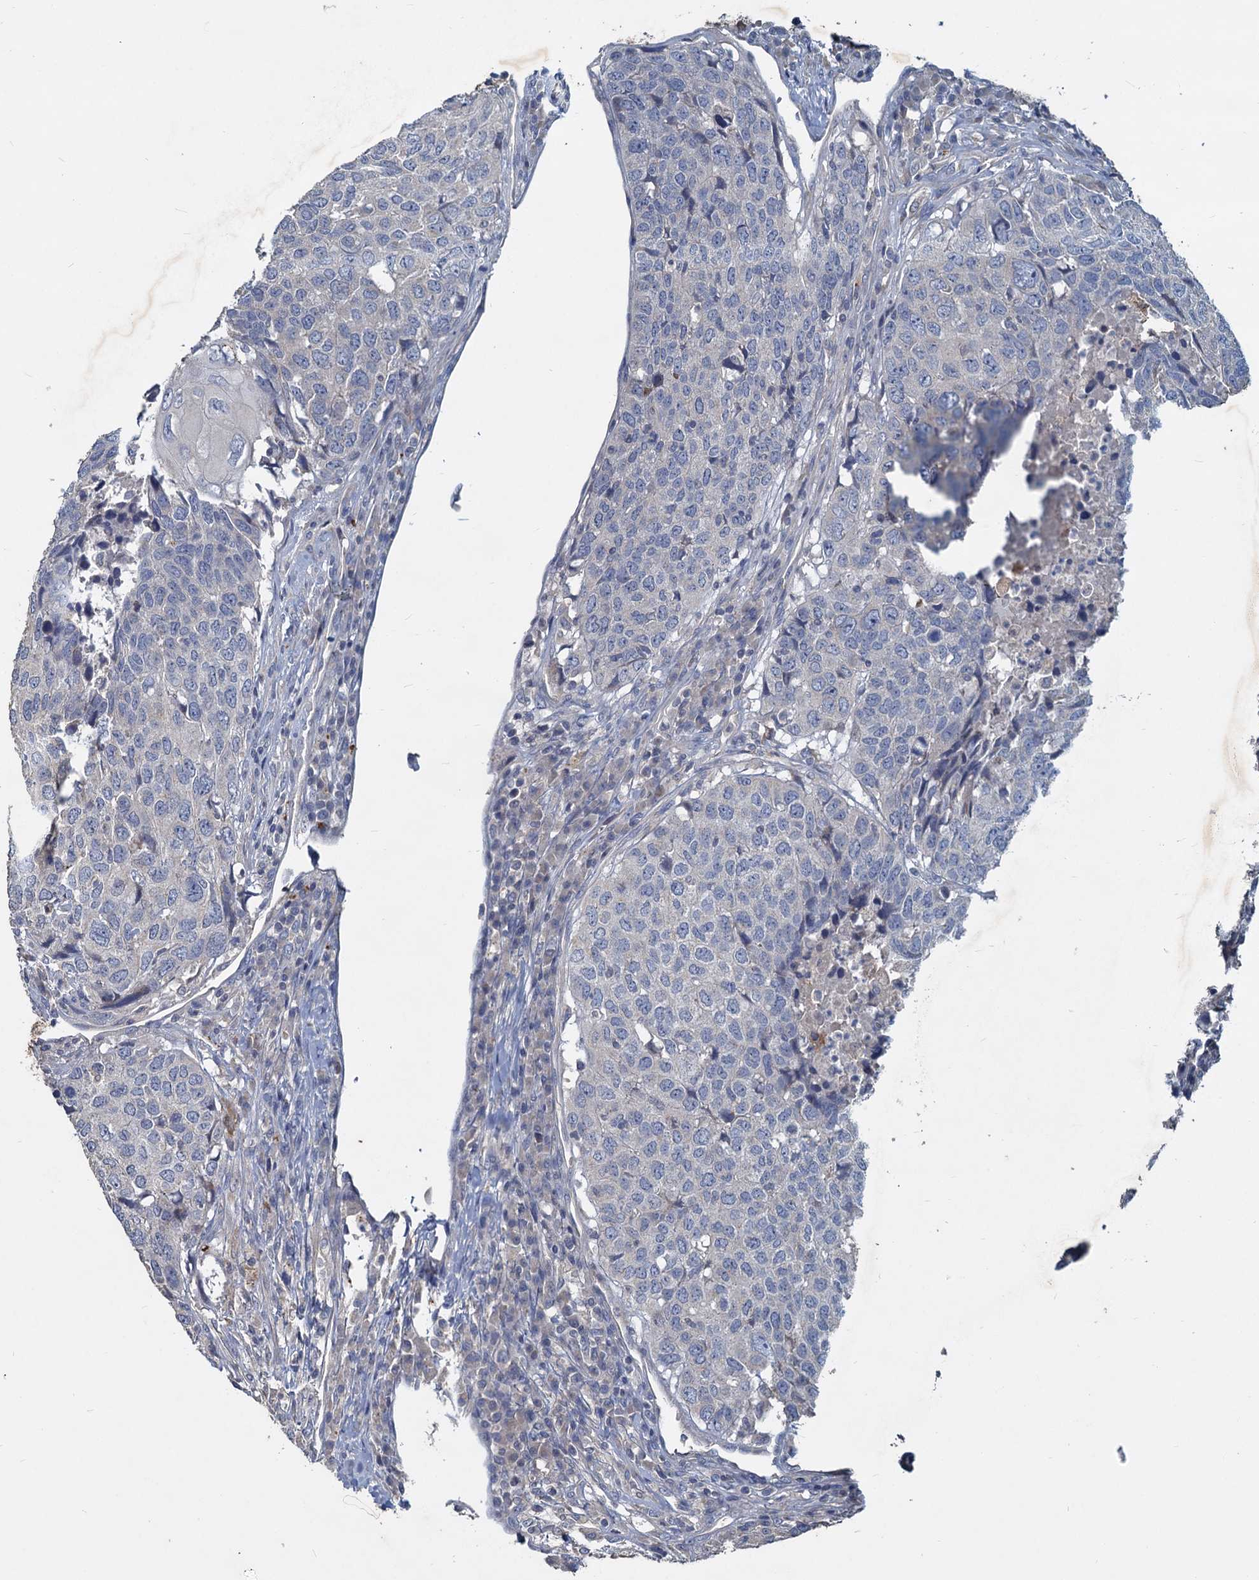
{"staining": {"intensity": "negative", "quantity": "none", "location": "none"}, "tissue": "head and neck cancer", "cell_type": "Tumor cells", "image_type": "cancer", "snomed": [{"axis": "morphology", "description": "Squamous cell carcinoma, NOS"}, {"axis": "topography", "description": "Head-Neck"}], "caption": "DAB immunohistochemical staining of human head and neck cancer (squamous cell carcinoma) displays no significant staining in tumor cells.", "gene": "SLC2A7", "patient": {"sex": "male", "age": 66}}